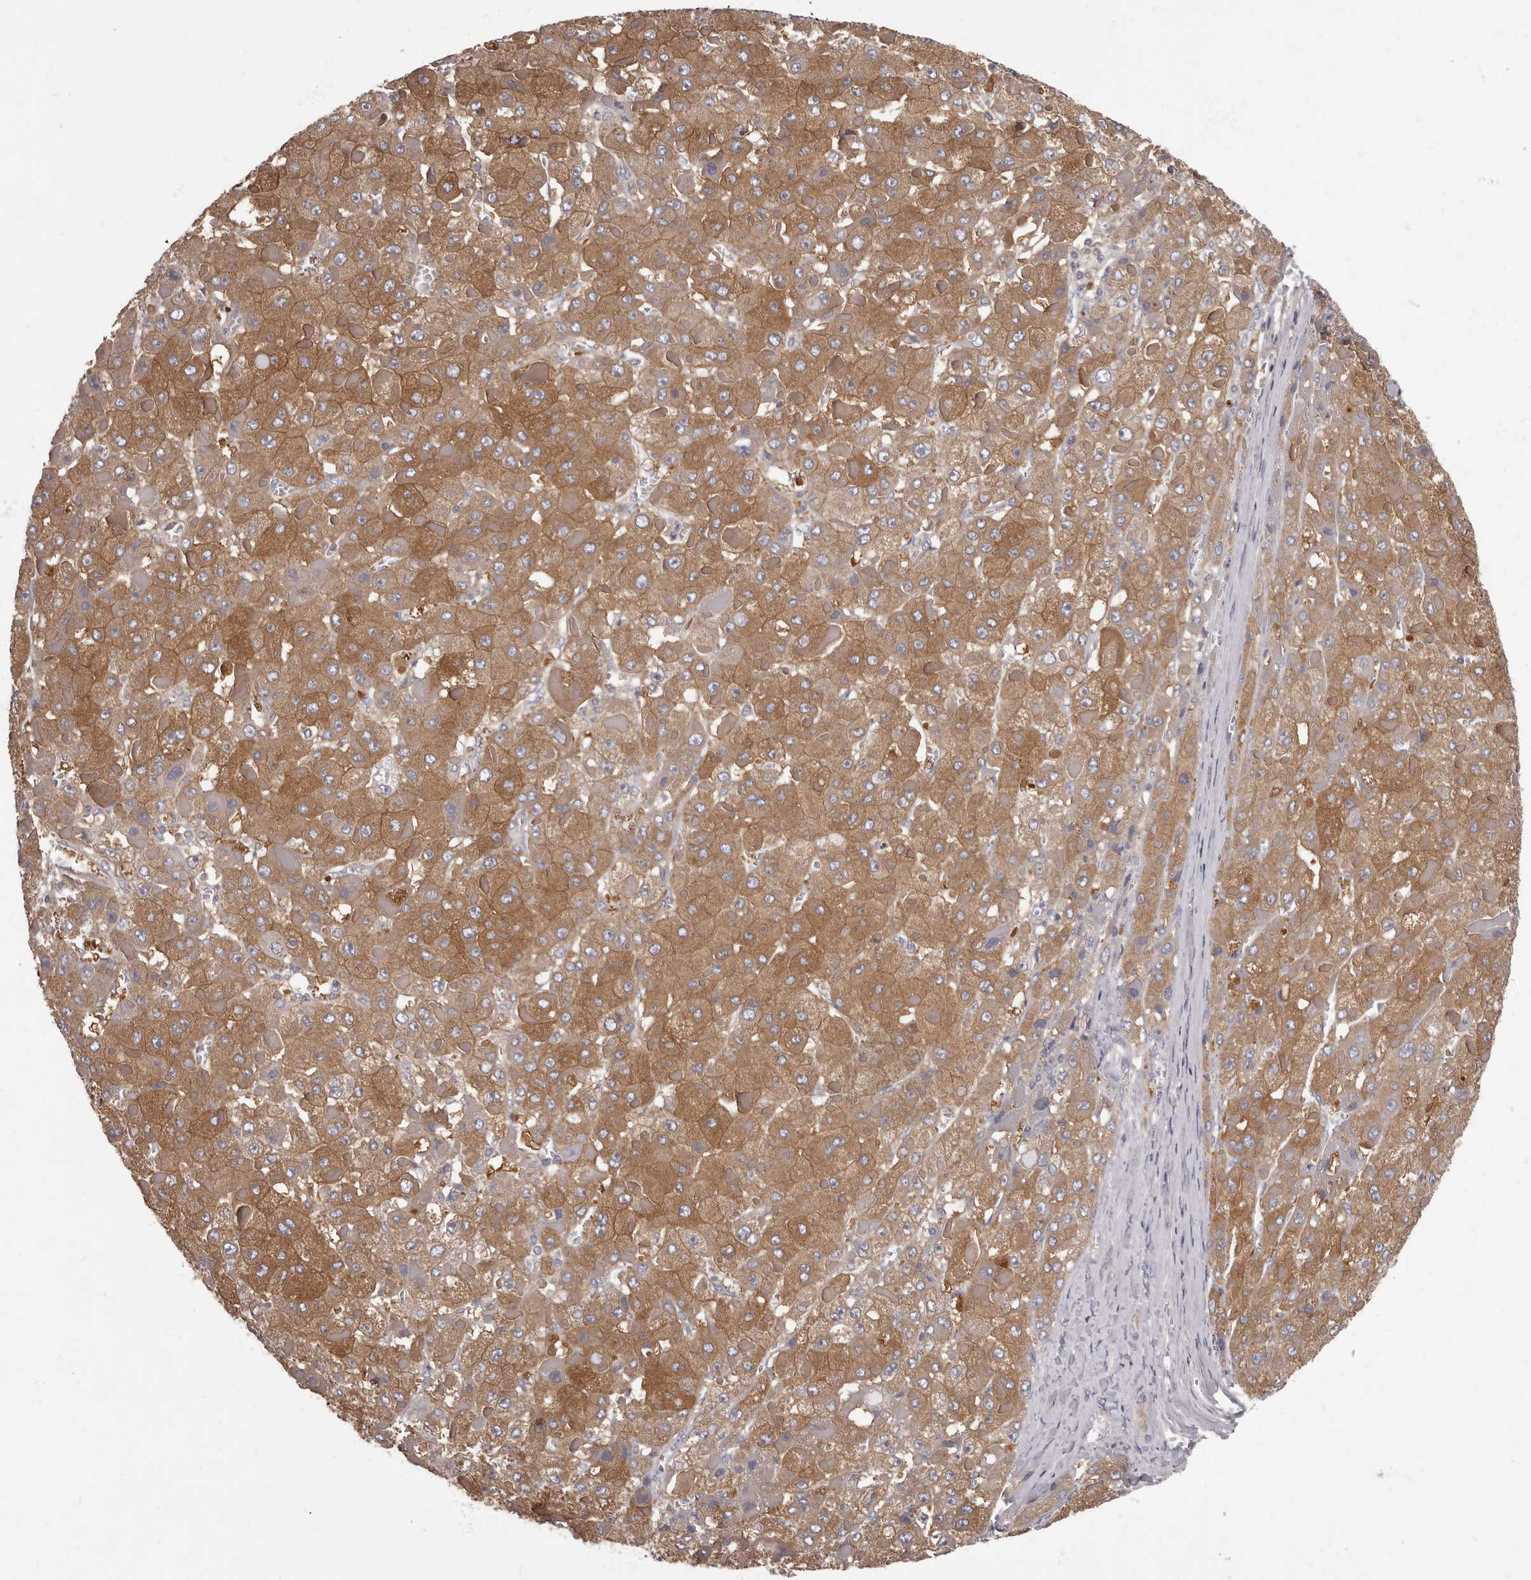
{"staining": {"intensity": "moderate", "quantity": ">75%", "location": "cytoplasmic/membranous"}, "tissue": "liver cancer", "cell_type": "Tumor cells", "image_type": "cancer", "snomed": [{"axis": "morphology", "description": "Carcinoma, Hepatocellular, NOS"}, {"axis": "topography", "description": "Liver"}], "caption": "Immunohistochemical staining of hepatocellular carcinoma (liver) displays medium levels of moderate cytoplasmic/membranous expression in about >75% of tumor cells.", "gene": "APEH", "patient": {"sex": "female", "age": 73}}